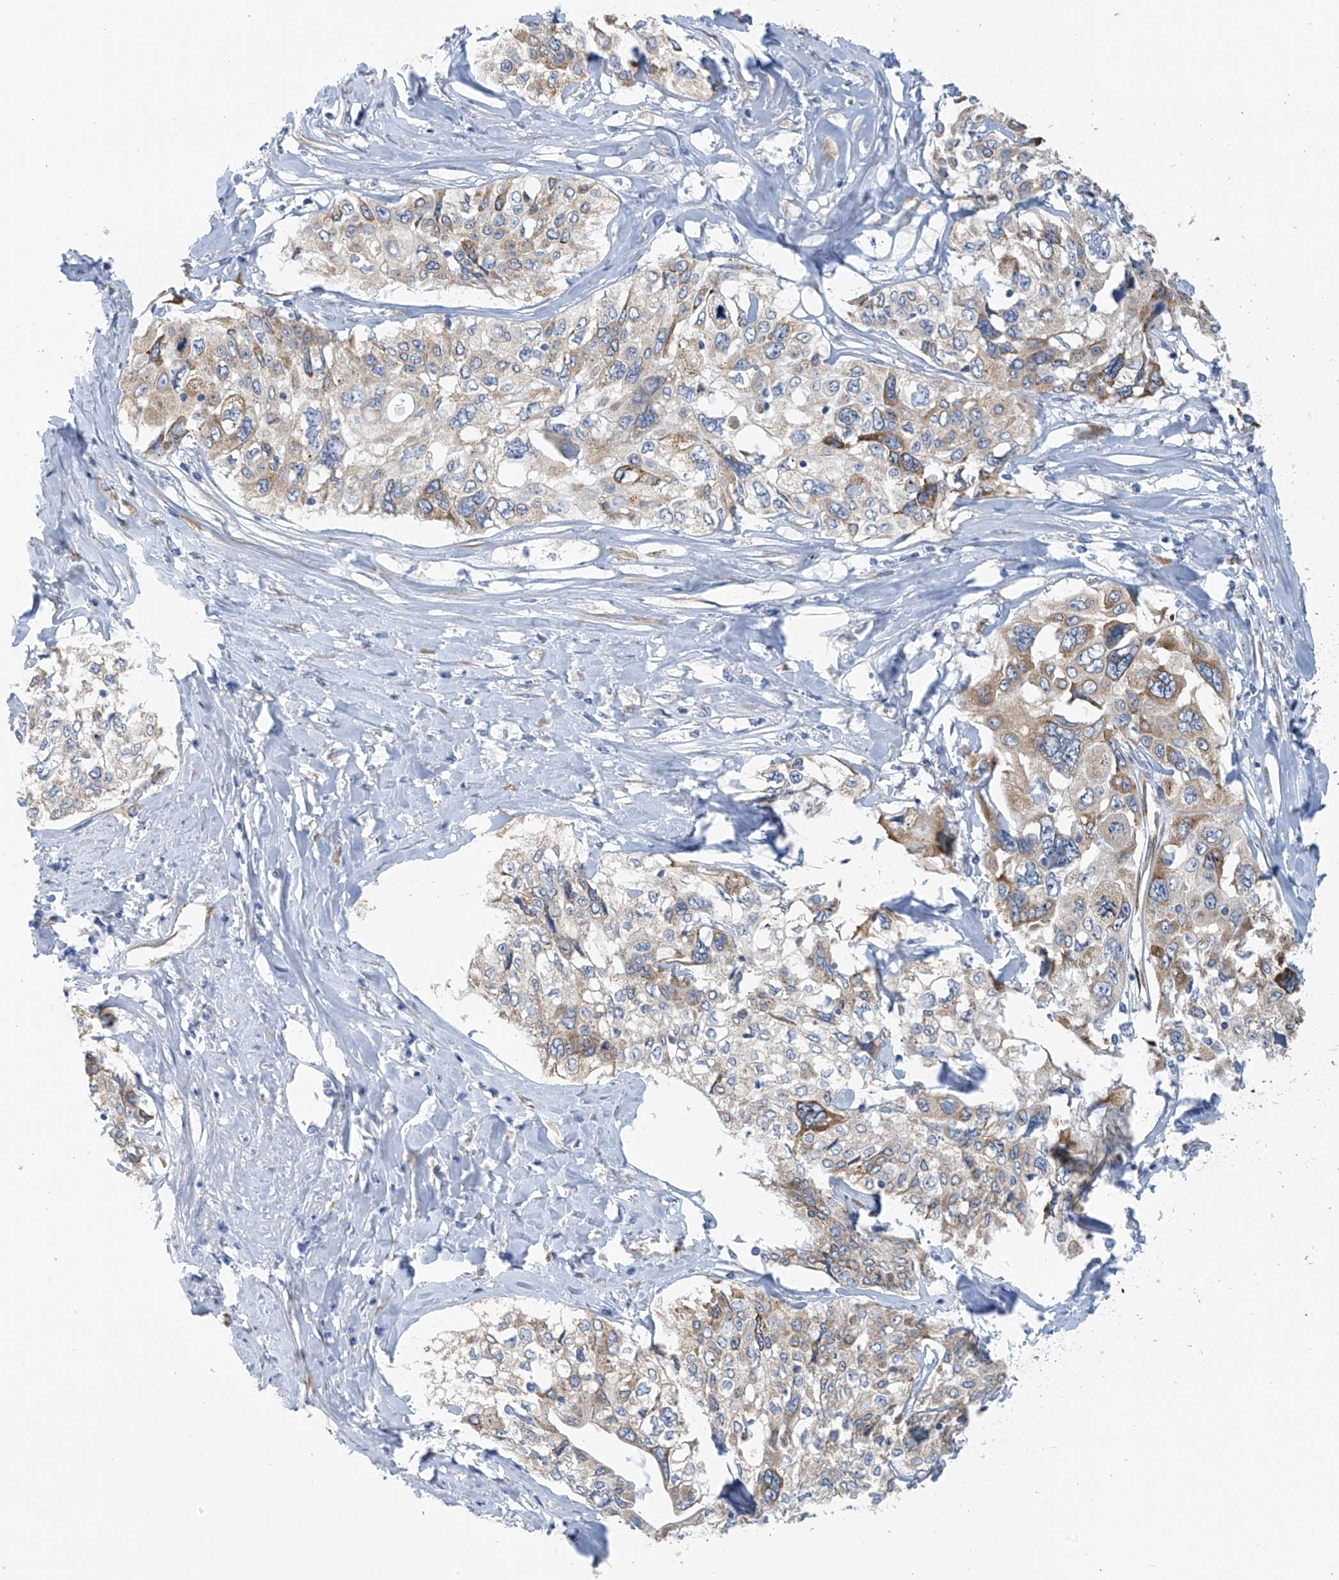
{"staining": {"intensity": "moderate", "quantity": "25%-75%", "location": "cytoplasmic/membranous"}, "tissue": "cervical cancer", "cell_type": "Tumor cells", "image_type": "cancer", "snomed": [{"axis": "morphology", "description": "Squamous cell carcinoma, NOS"}, {"axis": "topography", "description": "Cervix"}], "caption": "Immunohistochemistry (IHC) of squamous cell carcinoma (cervical) demonstrates medium levels of moderate cytoplasmic/membranous staining in approximately 25%-75% of tumor cells. (IHC, brightfield microscopy, high magnification).", "gene": "RCN2", "patient": {"sex": "female", "age": 31}}